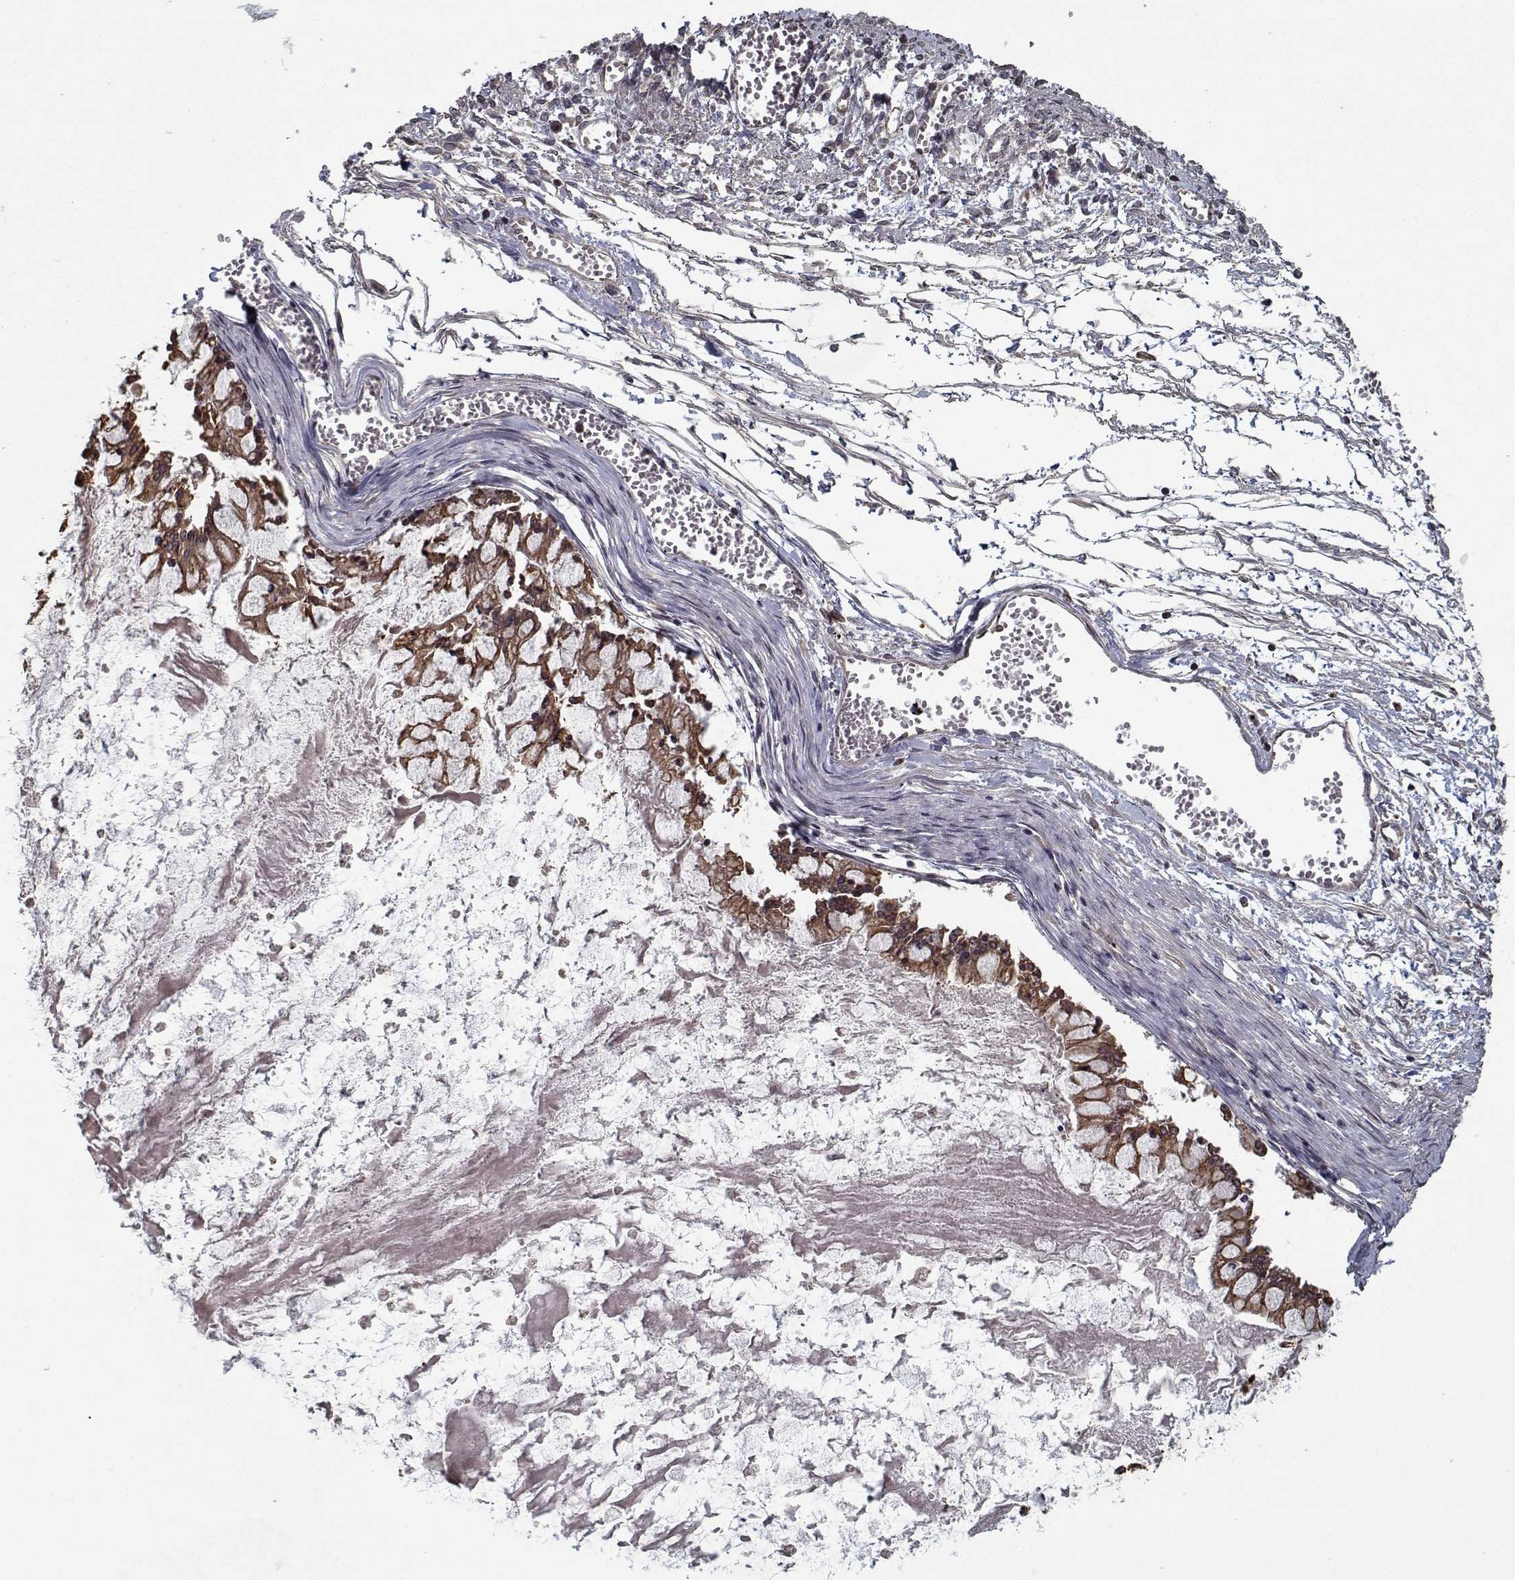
{"staining": {"intensity": "moderate", "quantity": ">75%", "location": "cytoplasmic/membranous"}, "tissue": "ovarian cancer", "cell_type": "Tumor cells", "image_type": "cancer", "snomed": [{"axis": "morphology", "description": "Cystadenocarcinoma, mucinous, NOS"}, {"axis": "topography", "description": "Ovary"}], "caption": "IHC (DAB (3,3'-diaminobenzidine)) staining of human ovarian mucinous cystadenocarcinoma reveals moderate cytoplasmic/membranous protein staining in approximately >75% of tumor cells. Nuclei are stained in blue.", "gene": "NLK", "patient": {"sex": "female", "age": 67}}